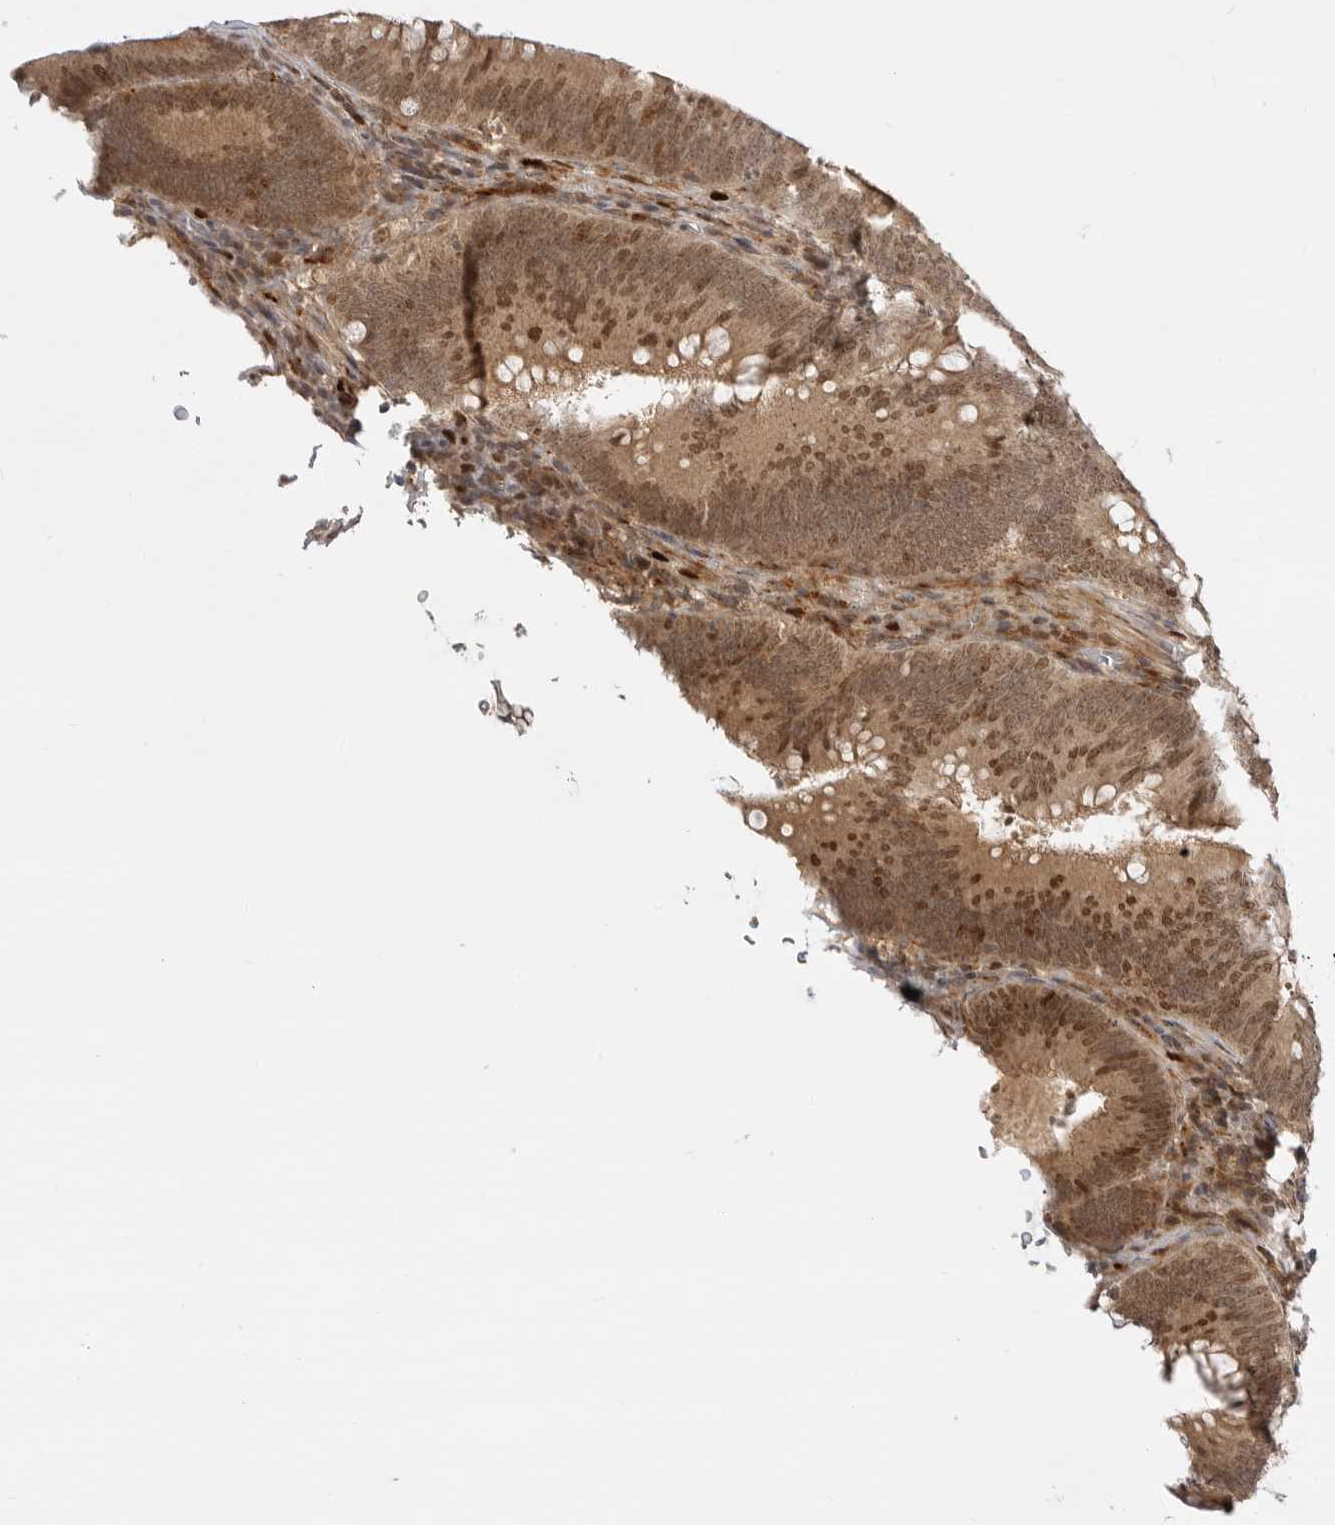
{"staining": {"intensity": "moderate", "quantity": ">75%", "location": "cytoplasmic/membranous,nuclear"}, "tissue": "colorectal cancer", "cell_type": "Tumor cells", "image_type": "cancer", "snomed": [{"axis": "morphology", "description": "Normal tissue, NOS"}, {"axis": "topography", "description": "Colon"}], "caption": "Brown immunohistochemical staining in human colorectal cancer exhibits moderate cytoplasmic/membranous and nuclear staining in approximately >75% of tumor cells.", "gene": "CSNK1G3", "patient": {"sex": "female", "age": 82}}